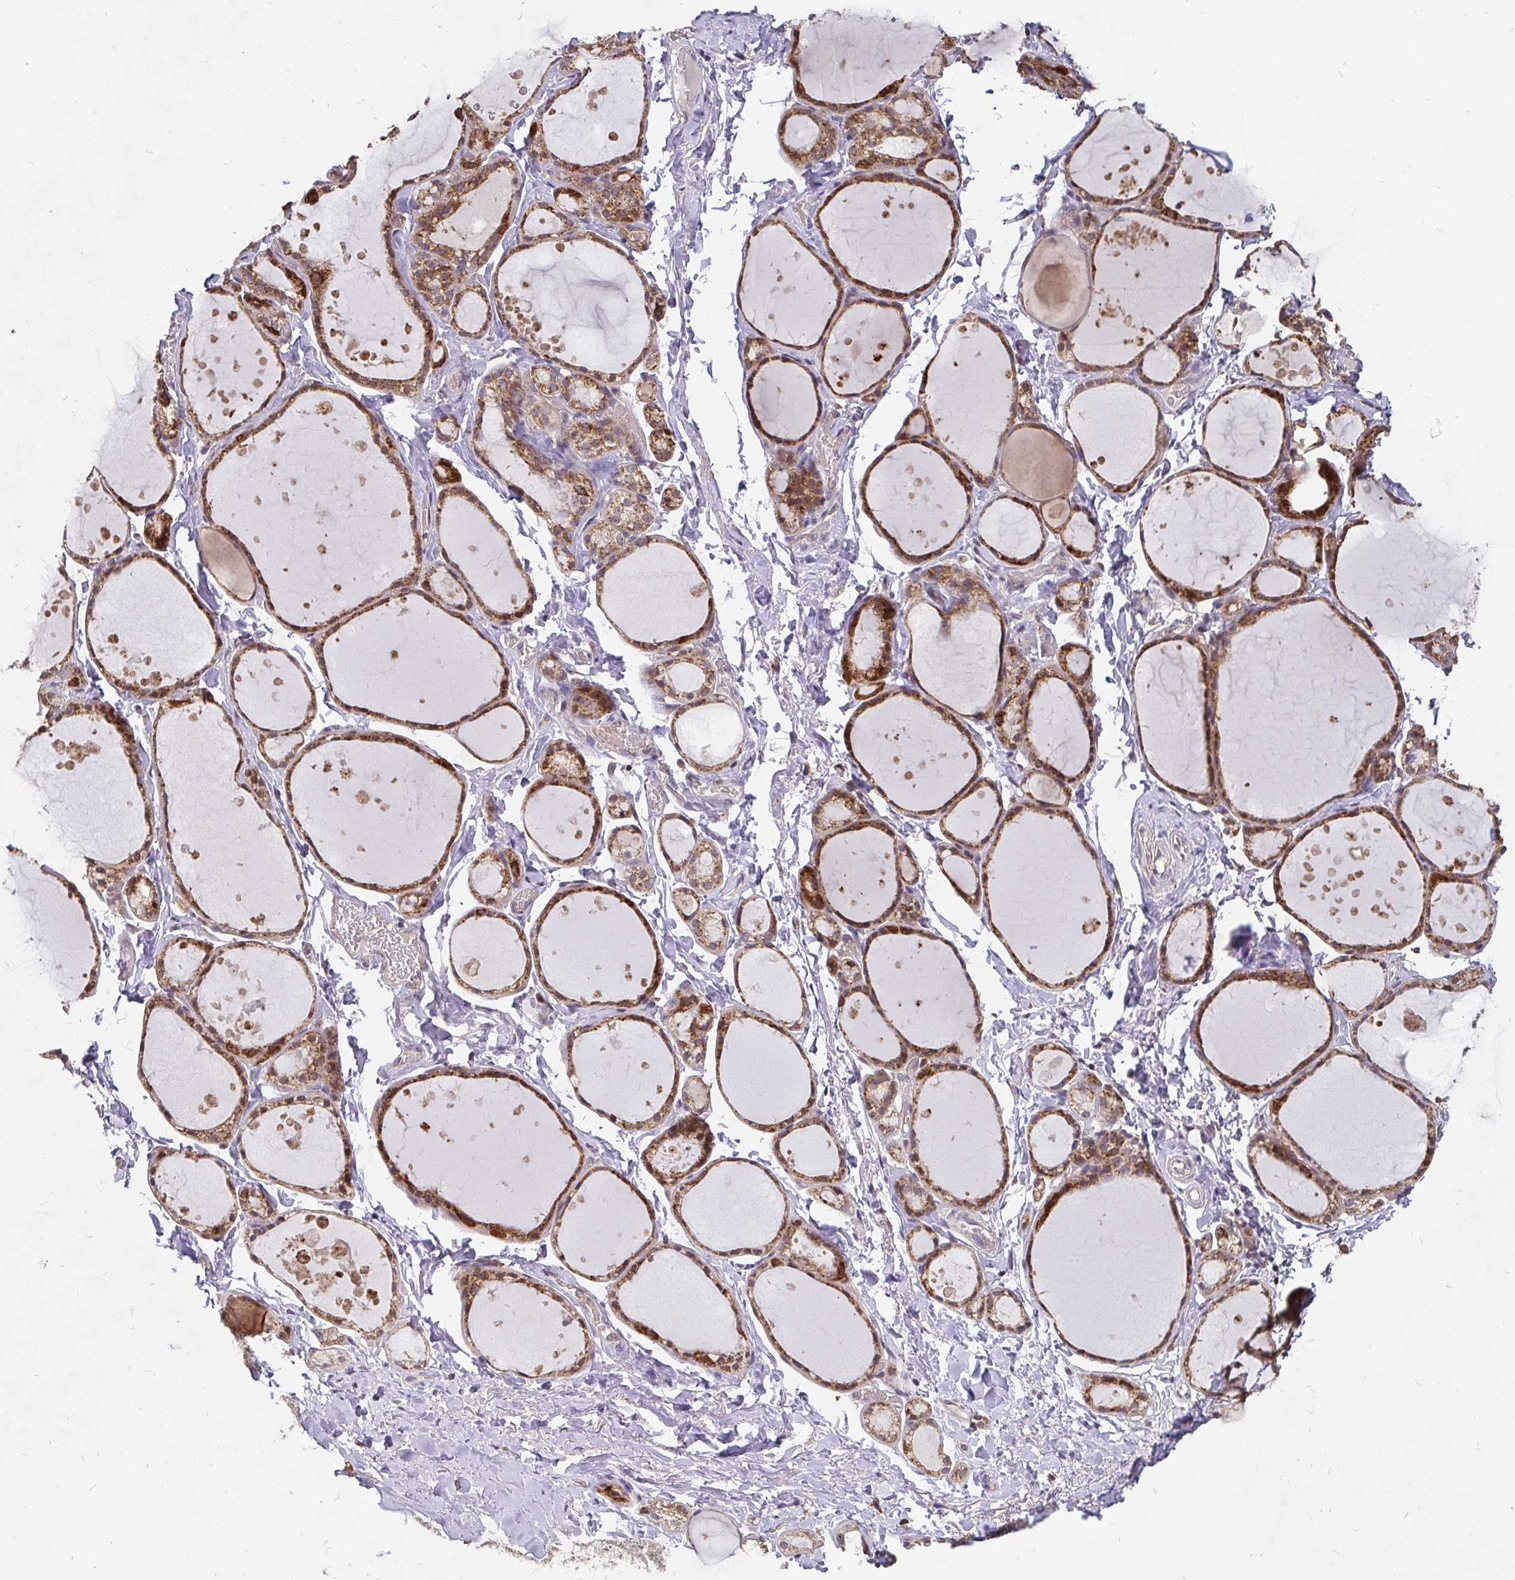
{"staining": {"intensity": "moderate", "quantity": ">75%", "location": "cytoplasmic/membranous"}, "tissue": "thyroid gland", "cell_type": "Glandular cells", "image_type": "normal", "snomed": [{"axis": "morphology", "description": "Normal tissue, NOS"}, {"axis": "topography", "description": "Thyroid gland"}], "caption": "DAB immunohistochemical staining of benign human thyroid gland displays moderate cytoplasmic/membranous protein positivity in approximately >75% of glandular cells.", "gene": "PDF", "patient": {"sex": "male", "age": 68}}